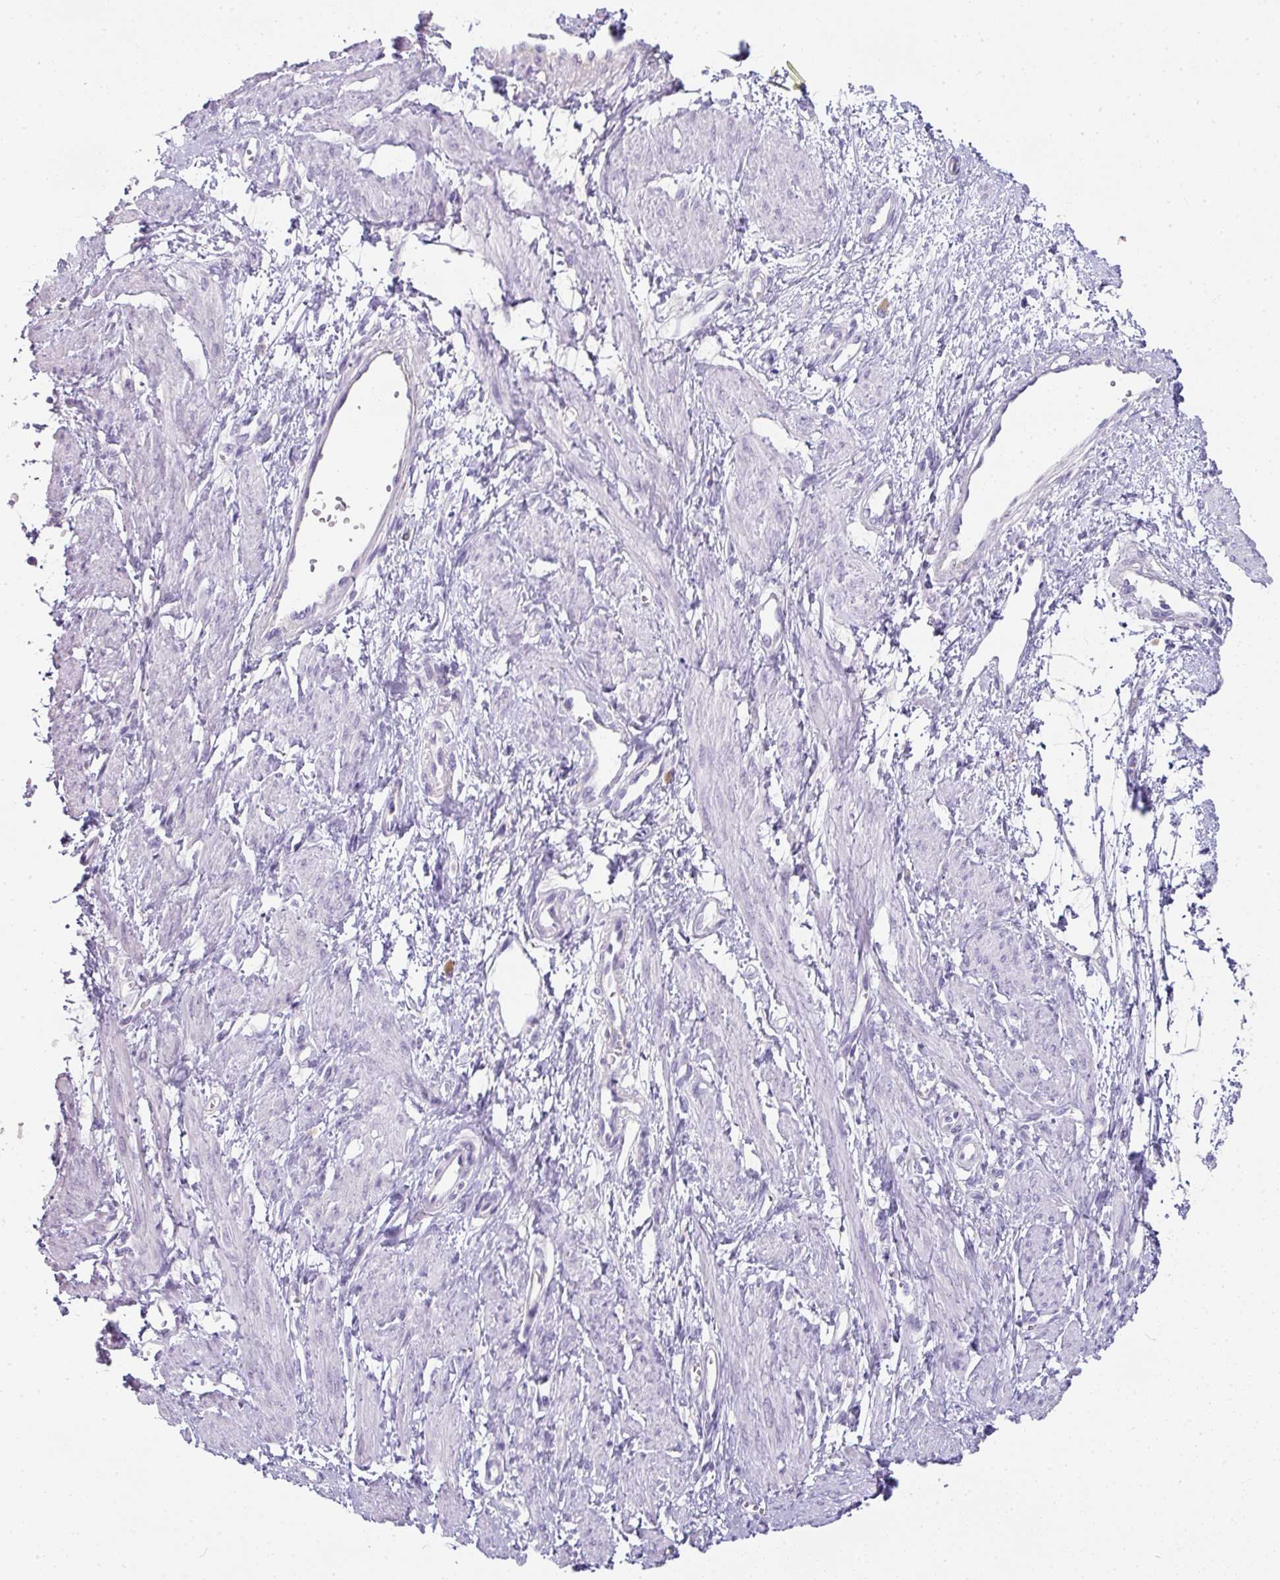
{"staining": {"intensity": "negative", "quantity": "none", "location": "none"}, "tissue": "smooth muscle", "cell_type": "Smooth muscle cells", "image_type": "normal", "snomed": [{"axis": "morphology", "description": "Normal tissue, NOS"}, {"axis": "topography", "description": "Smooth muscle"}, {"axis": "topography", "description": "Uterus"}], "caption": "Immunohistochemistry (IHC) micrograph of normal smooth muscle: human smooth muscle stained with DAB reveals no significant protein staining in smooth muscle cells. Brightfield microscopy of IHC stained with DAB (brown) and hematoxylin (blue), captured at high magnification.", "gene": "OR52N1", "patient": {"sex": "female", "age": 39}}